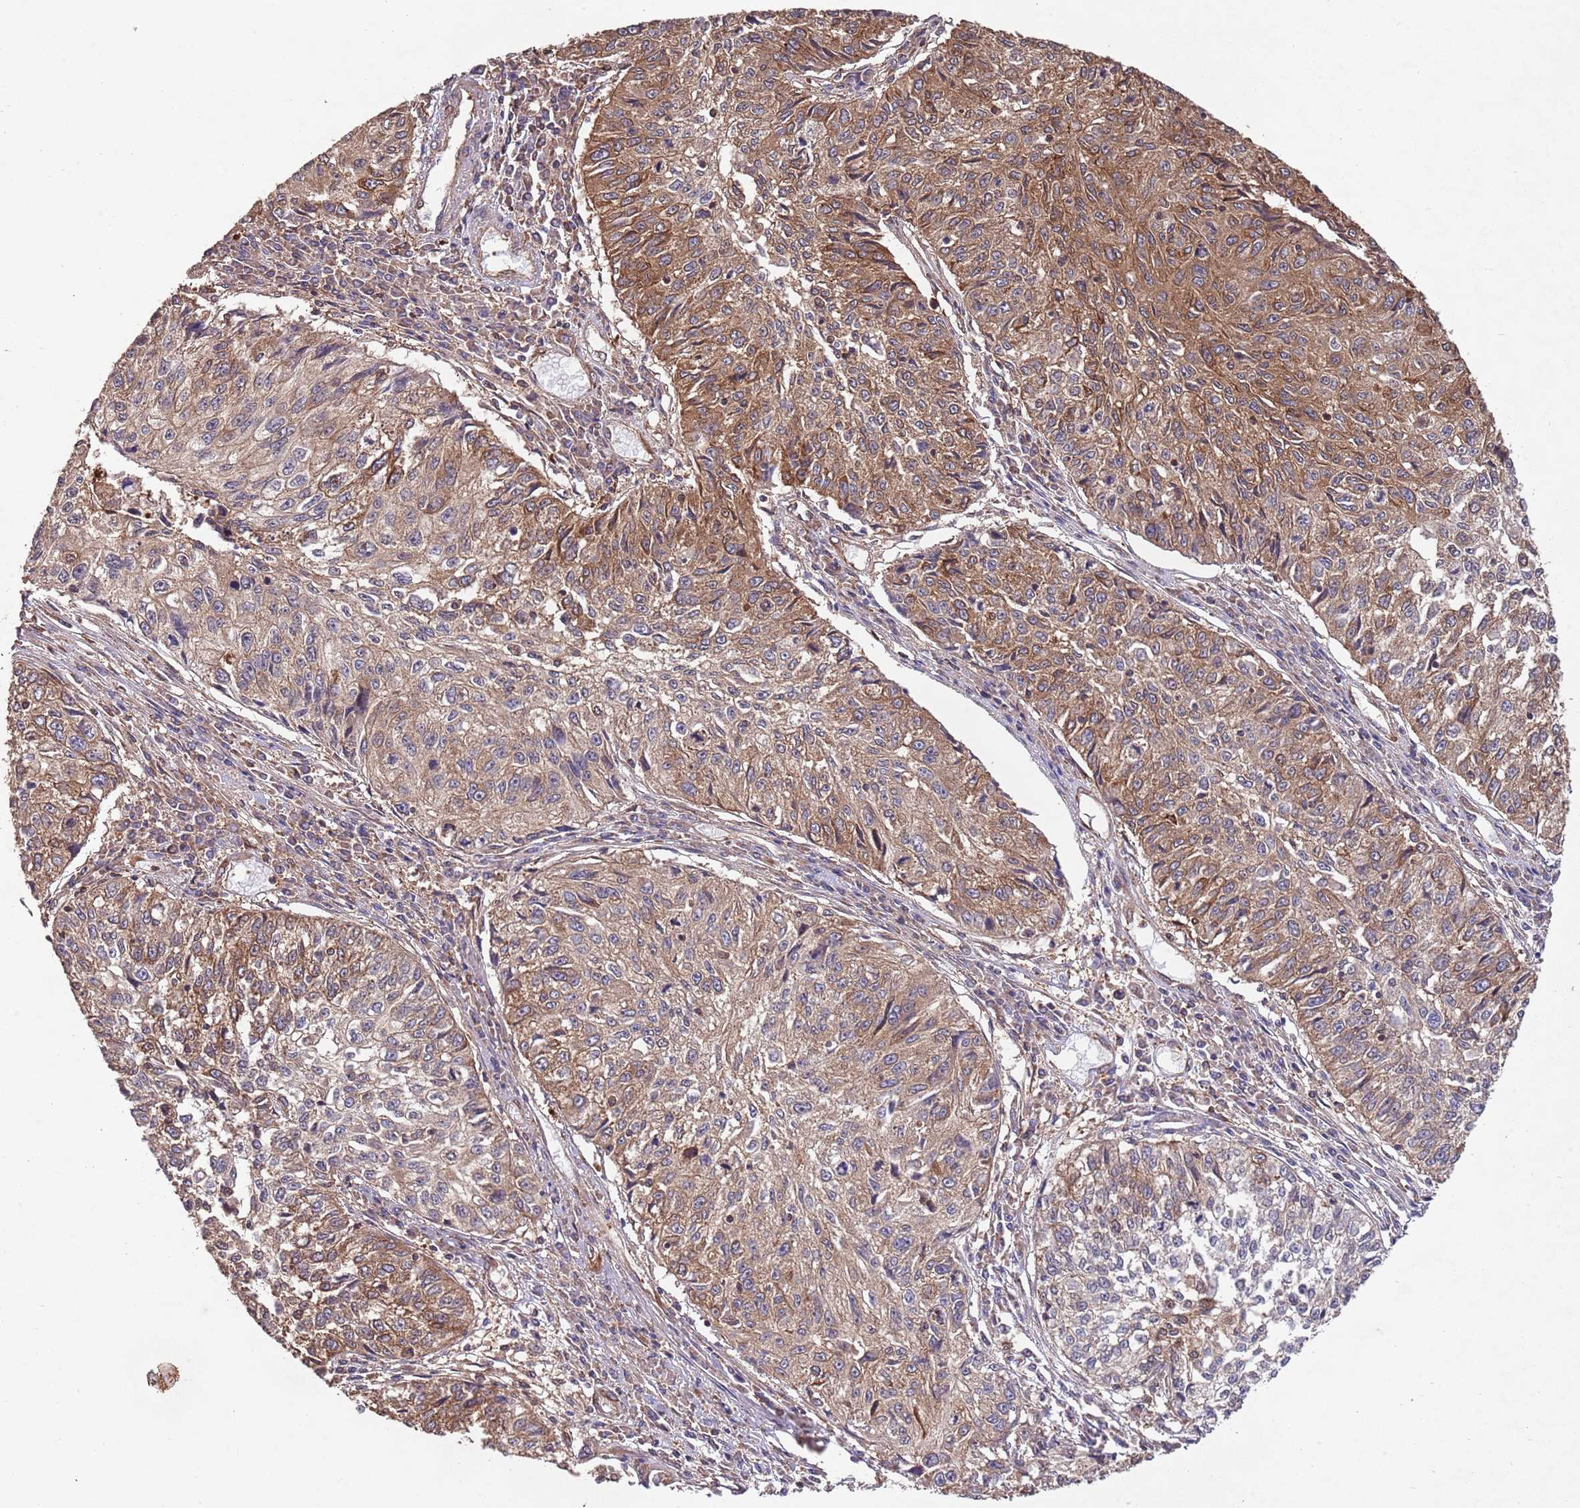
{"staining": {"intensity": "moderate", "quantity": ">75%", "location": "cytoplasmic/membranous"}, "tissue": "cervical cancer", "cell_type": "Tumor cells", "image_type": "cancer", "snomed": [{"axis": "morphology", "description": "Squamous cell carcinoma, NOS"}, {"axis": "topography", "description": "Cervix"}], "caption": "Human cervical cancer (squamous cell carcinoma) stained for a protein (brown) reveals moderate cytoplasmic/membranous positive expression in about >75% of tumor cells.", "gene": "RNF19B", "patient": {"sex": "female", "age": 57}}